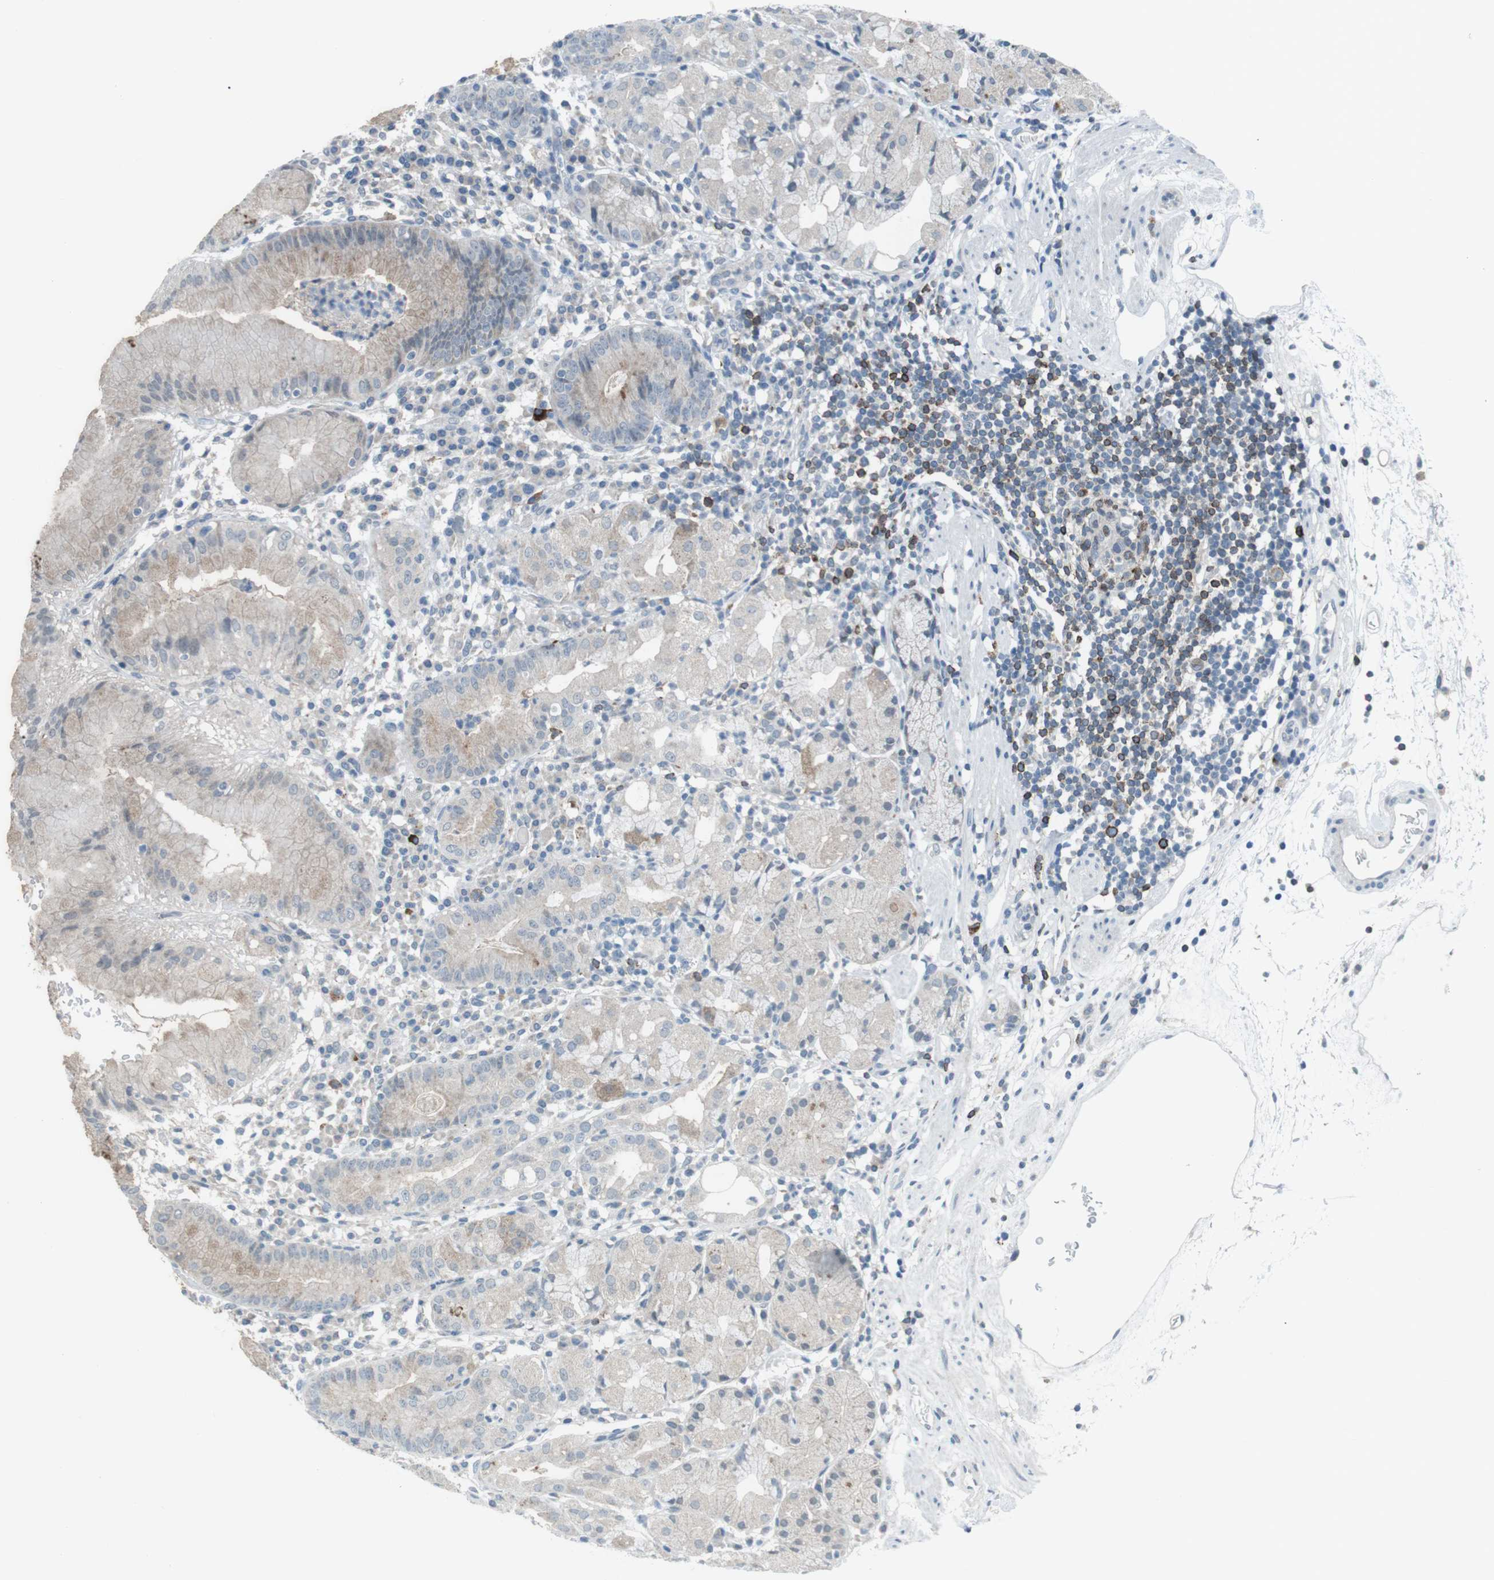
{"staining": {"intensity": "weak", "quantity": "<25%", "location": "cytoplasmic/membranous"}, "tissue": "stomach", "cell_type": "Glandular cells", "image_type": "normal", "snomed": [{"axis": "morphology", "description": "Normal tissue, NOS"}, {"axis": "topography", "description": "Stomach"}, {"axis": "topography", "description": "Stomach, lower"}], "caption": "DAB immunohistochemical staining of benign stomach exhibits no significant expression in glandular cells.", "gene": "FCRLA", "patient": {"sex": "female", "age": 75}}